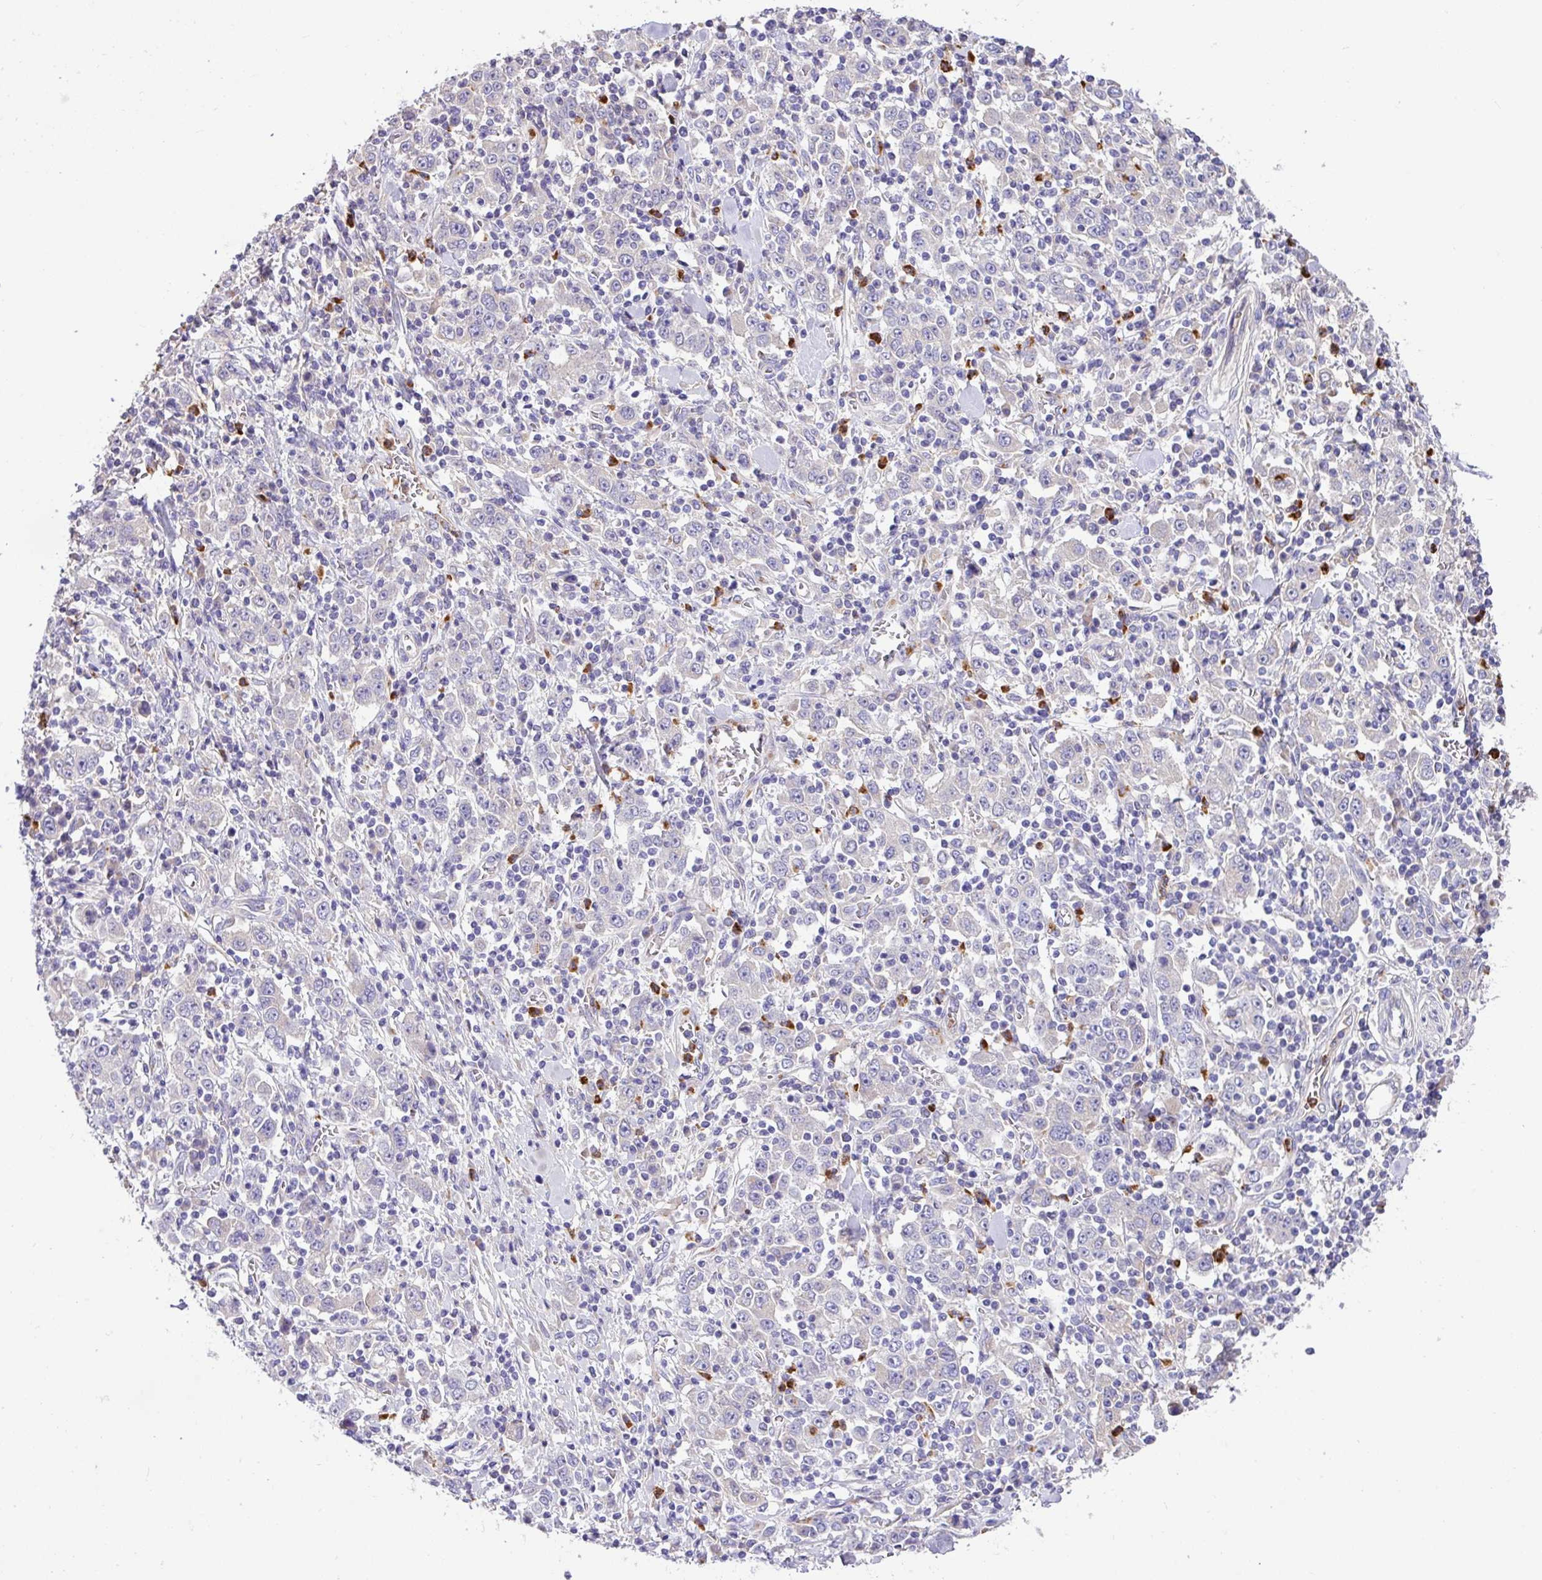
{"staining": {"intensity": "negative", "quantity": "none", "location": "none"}, "tissue": "stomach cancer", "cell_type": "Tumor cells", "image_type": "cancer", "snomed": [{"axis": "morphology", "description": "Normal tissue, NOS"}, {"axis": "morphology", "description": "Adenocarcinoma, NOS"}, {"axis": "topography", "description": "Stomach, upper"}, {"axis": "topography", "description": "Stomach"}], "caption": "Tumor cells are negative for protein expression in human adenocarcinoma (stomach).", "gene": "CRISP3", "patient": {"sex": "male", "age": 59}}